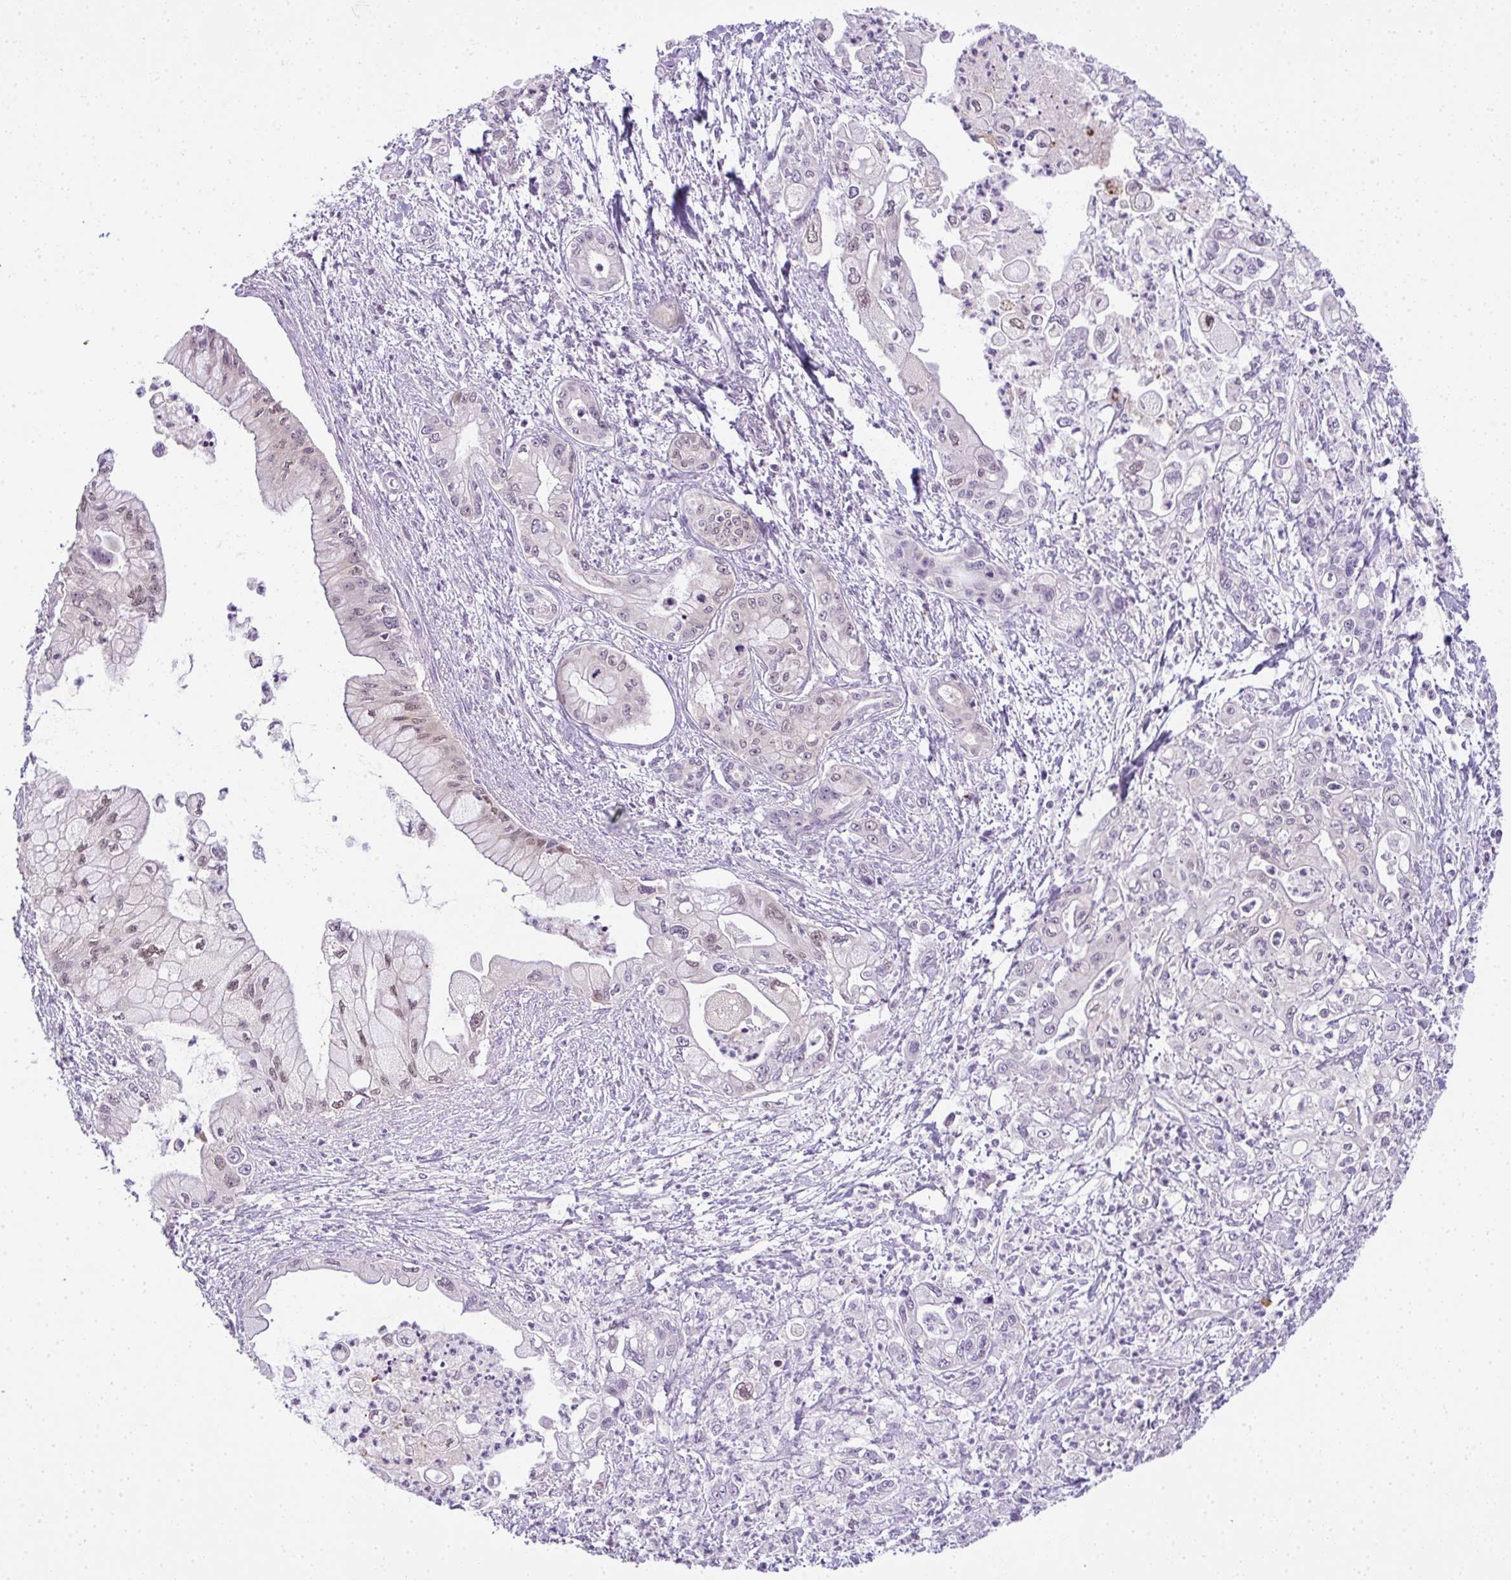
{"staining": {"intensity": "weak", "quantity": "<25%", "location": "nuclear"}, "tissue": "pancreatic cancer", "cell_type": "Tumor cells", "image_type": "cancer", "snomed": [{"axis": "morphology", "description": "Adenocarcinoma, NOS"}, {"axis": "topography", "description": "Pancreas"}], "caption": "DAB immunohistochemical staining of pancreatic cancer (adenocarcinoma) exhibits no significant expression in tumor cells.", "gene": "CMPK1", "patient": {"sex": "male", "age": 61}}